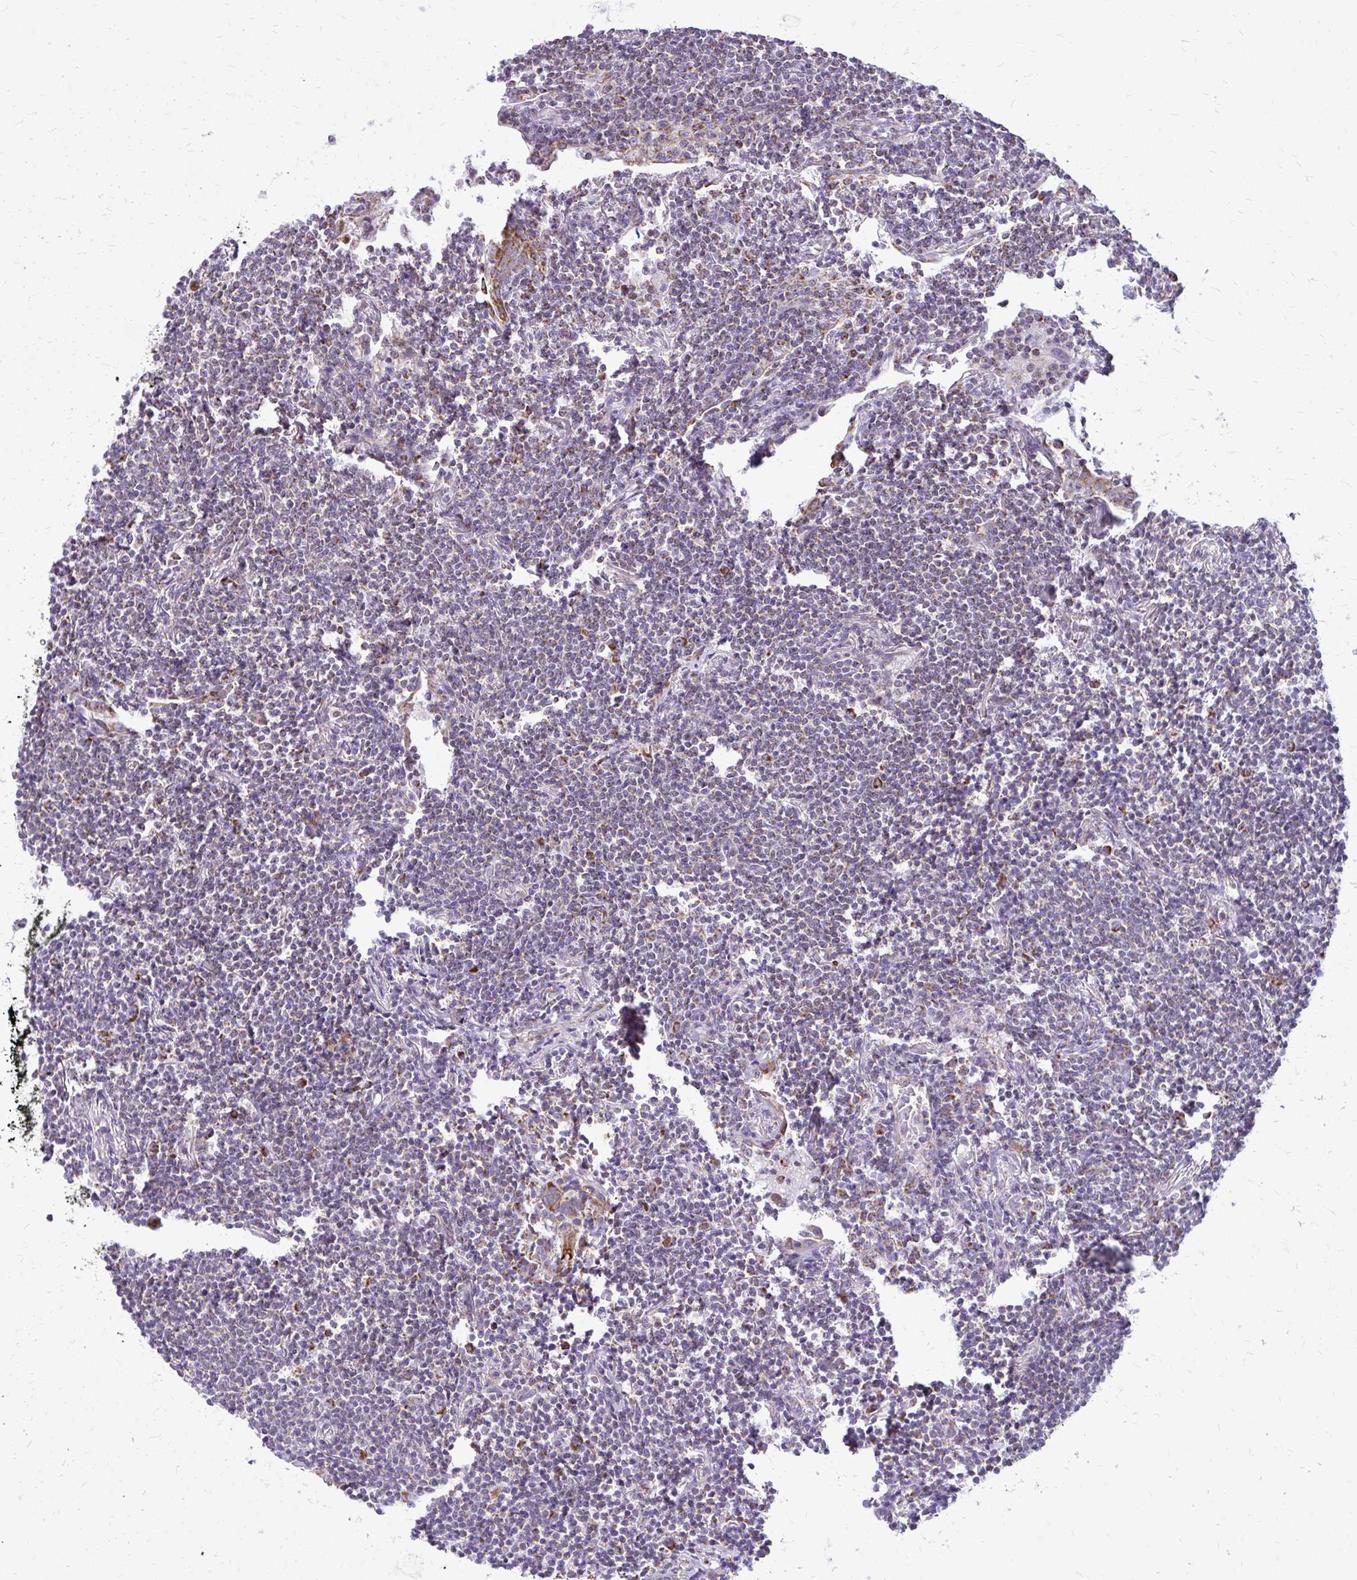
{"staining": {"intensity": "negative", "quantity": "none", "location": "none"}, "tissue": "lymphoma", "cell_type": "Tumor cells", "image_type": "cancer", "snomed": [{"axis": "morphology", "description": "Malignant lymphoma, non-Hodgkin's type, Low grade"}, {"axis": "topography", "description": "Lung"}], "caption": "The image reveals no staining of tumor cells in low-grade malignant lymphoma, non-Hodgkin's type. (DAB immunohistochemistry, high magnification).", "gene": "IFIT1", "patient": {"sex": "female", "age": 71}}